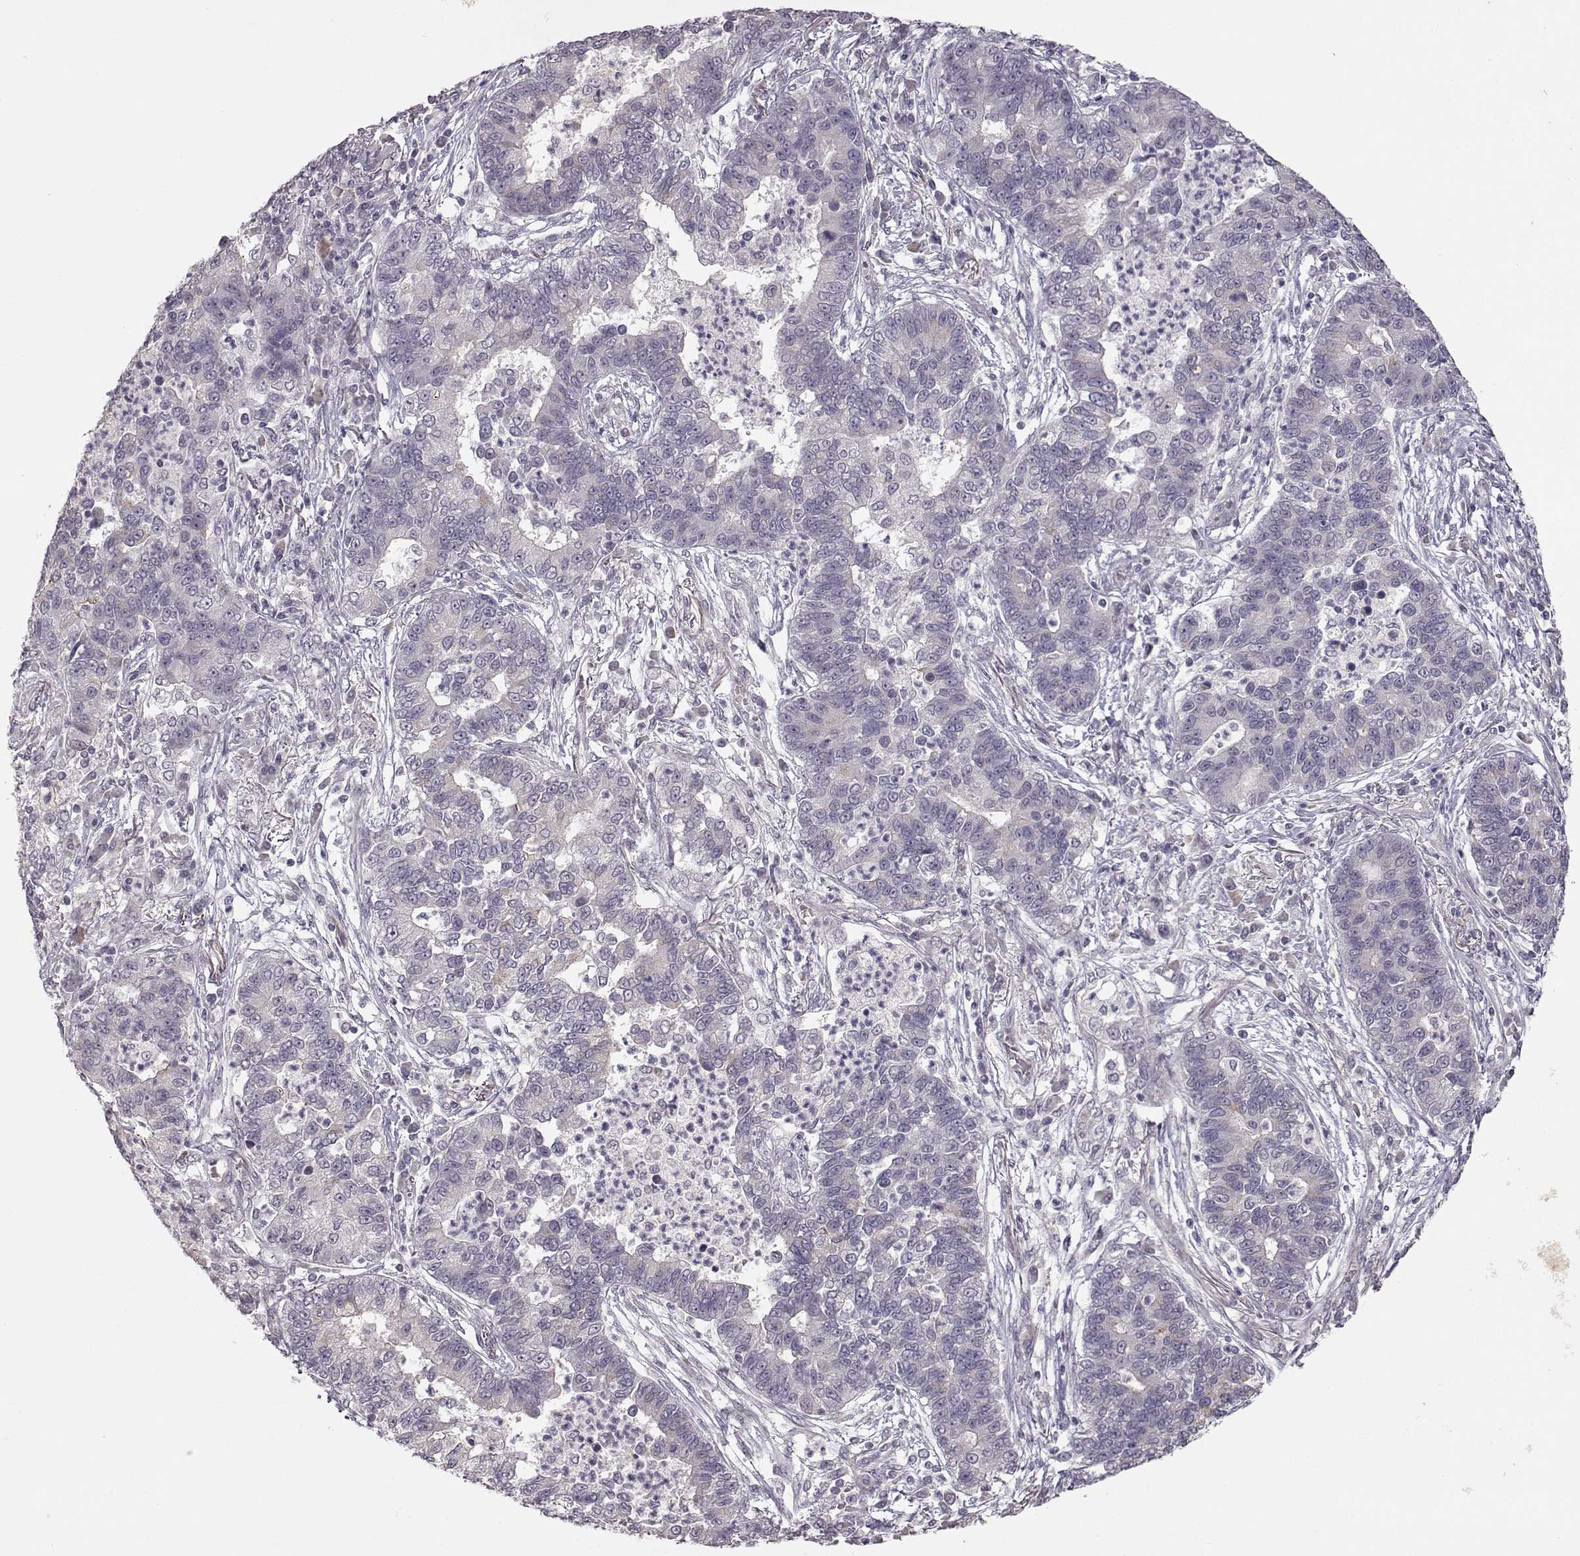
{"staining": {"intensity": "negative", "quantity": "none", "location": "none"}, "tissue": "lung cancer", "cell_type": "Tumor cells", "image_type": "cancer", "snomed": [{"axis": "morphology", "description": "Adenocarcinoma, NOS"}, {"axis": "topography", "description": "Lung"}], "caption": "The image demonstrates no significant expression in tumor cells of lung cancer (adenocarcinoma). The staining is performed using DAB brown chromogen with nuclei counter-stained in using hematoxylin.", "gene": "PNMT", "patient": {"sex": "female", "age": 57}}